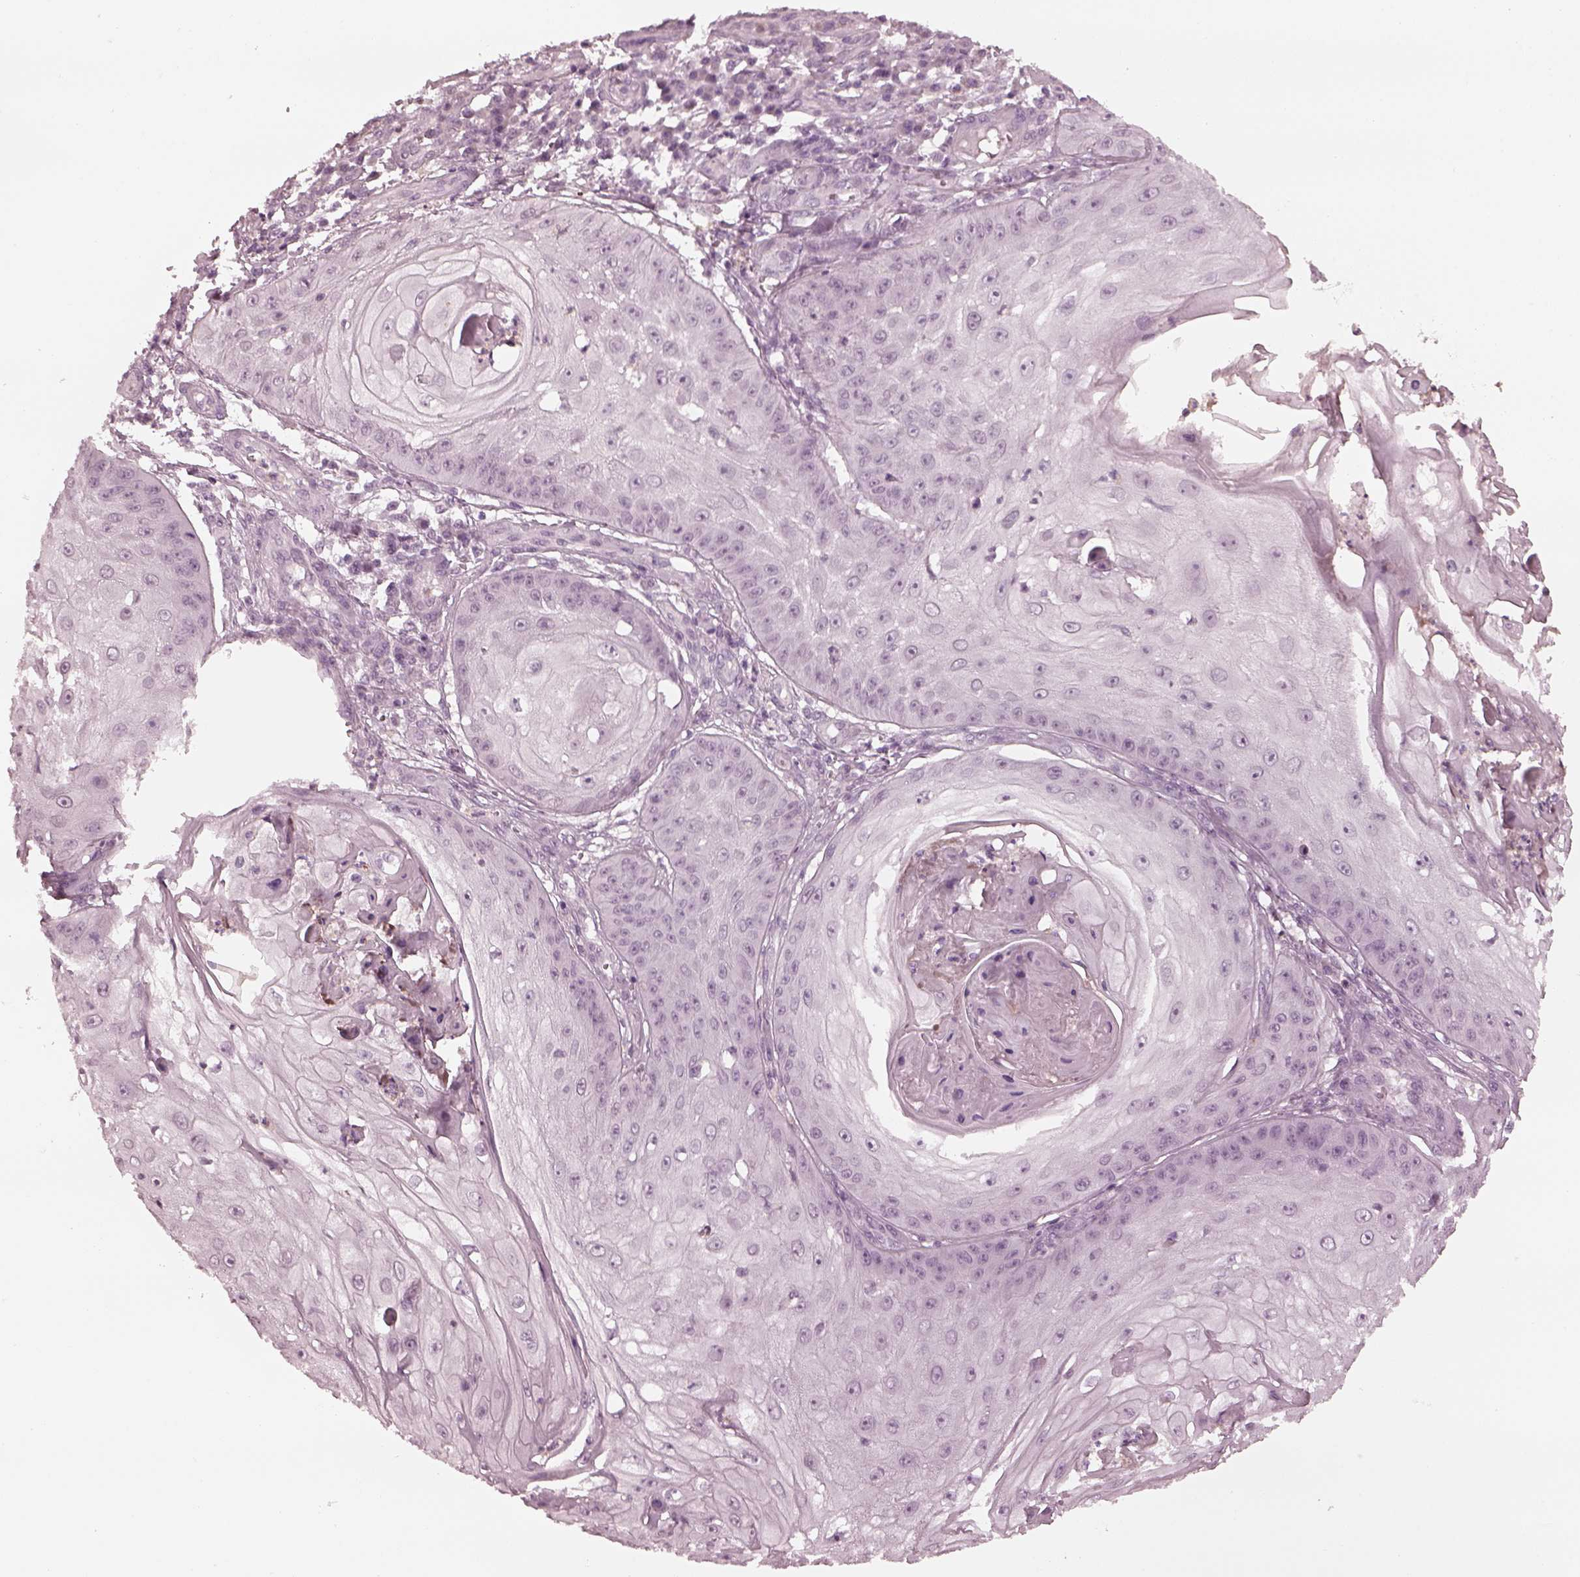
{"staining": {"intensity": "negative", "quantity": "none", "location": "none"}, "tissue": "skin cancer", "cell_type": "Tumor cells", "image_type": "cancer", "snomed": [{"axis": "morphology", "description": "Squamous cell carcinoma, NOS"}, {"axis": "topography", "description": "Skin"}], "caption": "This micrograph is of skin squamous cell carcinoma stained with immunohistochemistry to label a protein in brown with the nuclei are counter-stained blue. There is no expression in tumor cells. The staining was performed using DAB to visualize the protein expression in brown, while the nuclei were stained in blue with hematoxylin (Magnification: 20x).", "gene": "CCDC170", "patient": {"sex": "male", "age": 70}}